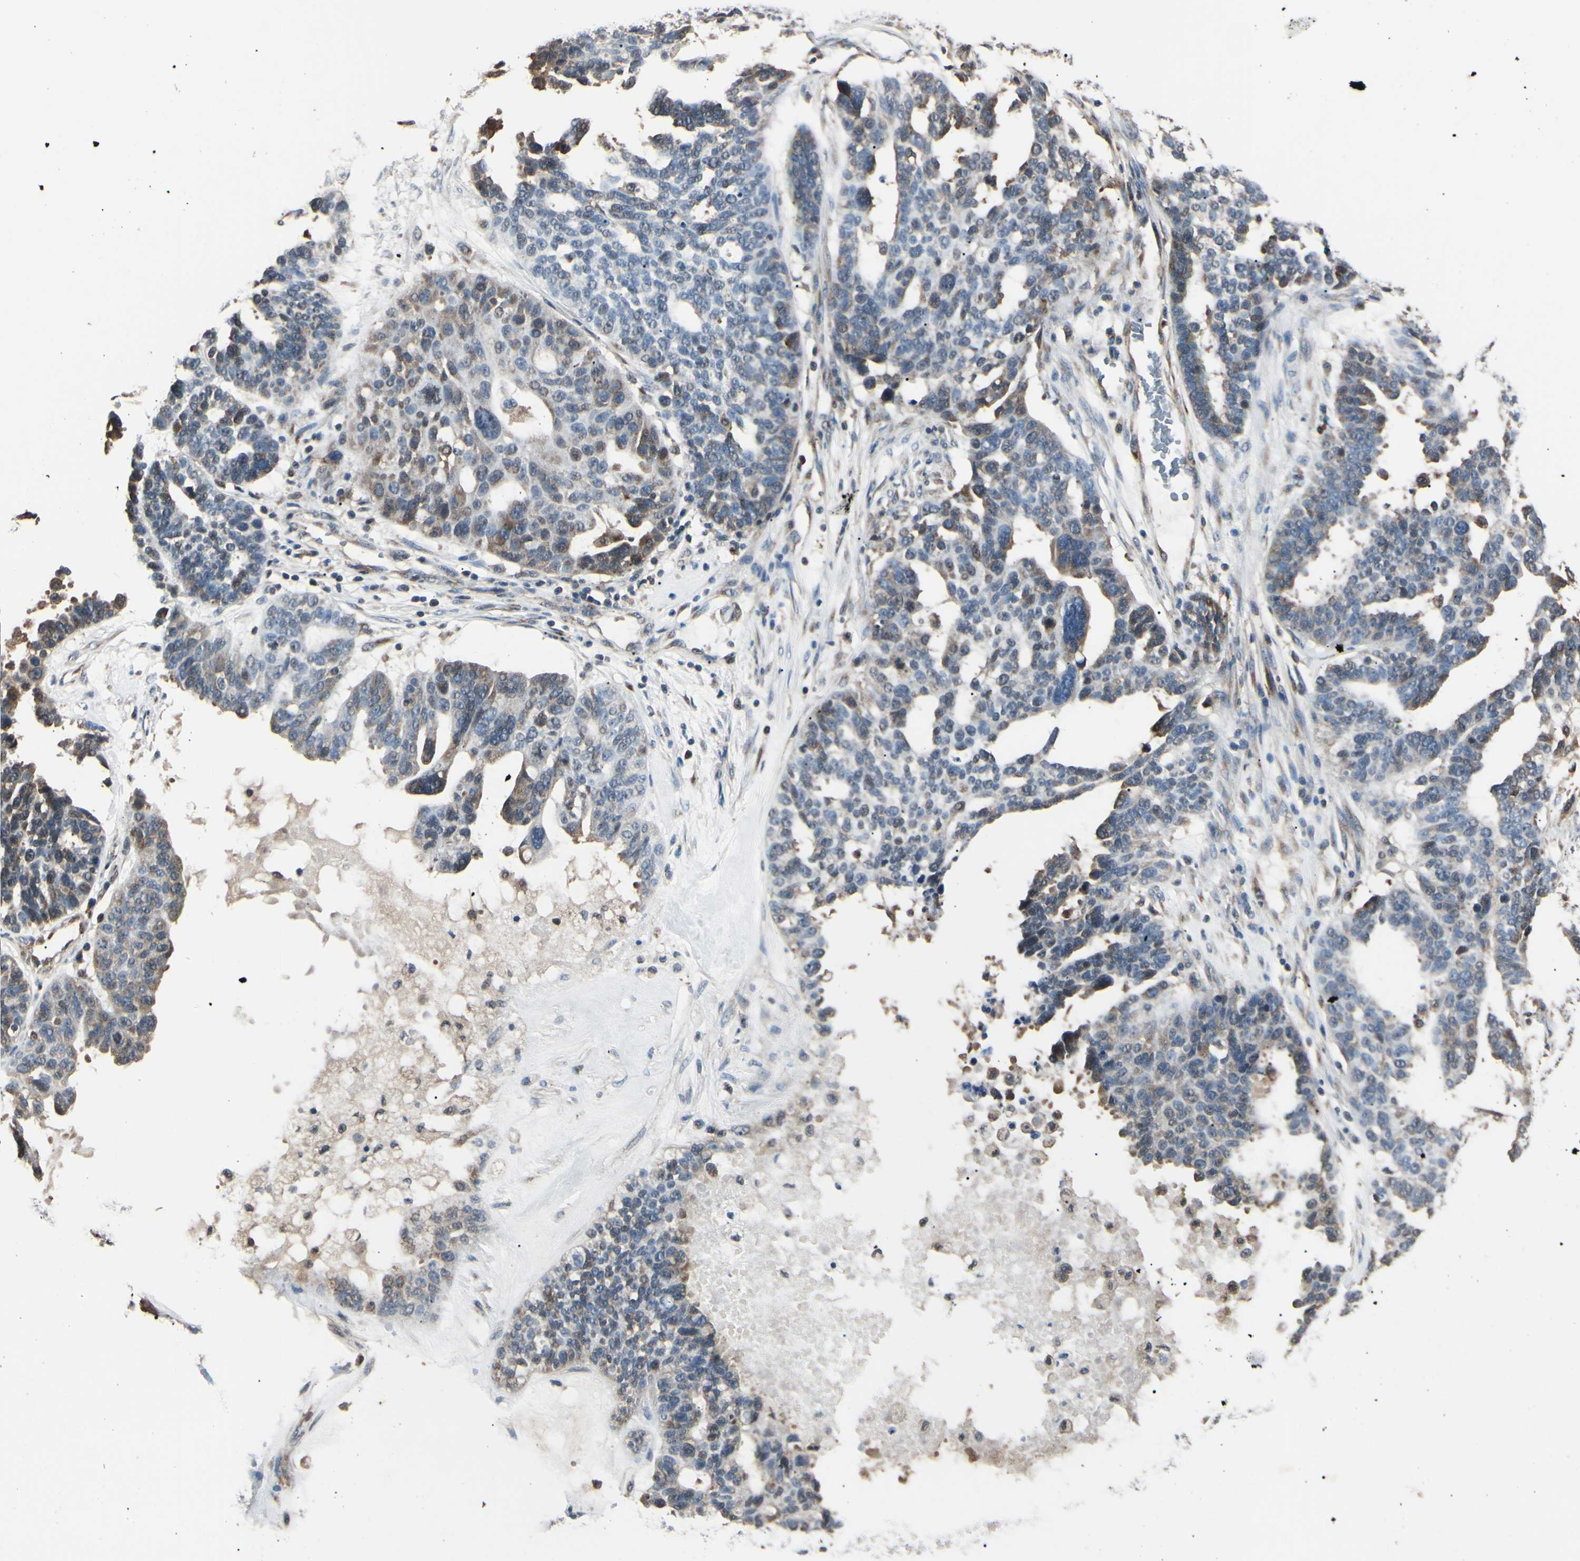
{"staining": {"intensity": "moderate", "quantity": "25%-75%", "location": "cytoplasmic/membranous"}, "tissue": "ovarian cancer", "cell_type": "Tumor cells", "image_type": "cancer", "snomed": [{"axis": "morphology", "description": "Cystadenocarcinoma, serous, NOS"}, {"axis": "topography", "description": "Ovary"}], "caption": "Ovarian serous cystadenocarcinoma tissue displays moderate cytoplasmic/membranous staining in approximately 25%-75% of tumor cells, visualized by immunohistochemistry.", "gene": "MAPRE1", "patient": {"sex": "female", "age": 59}}